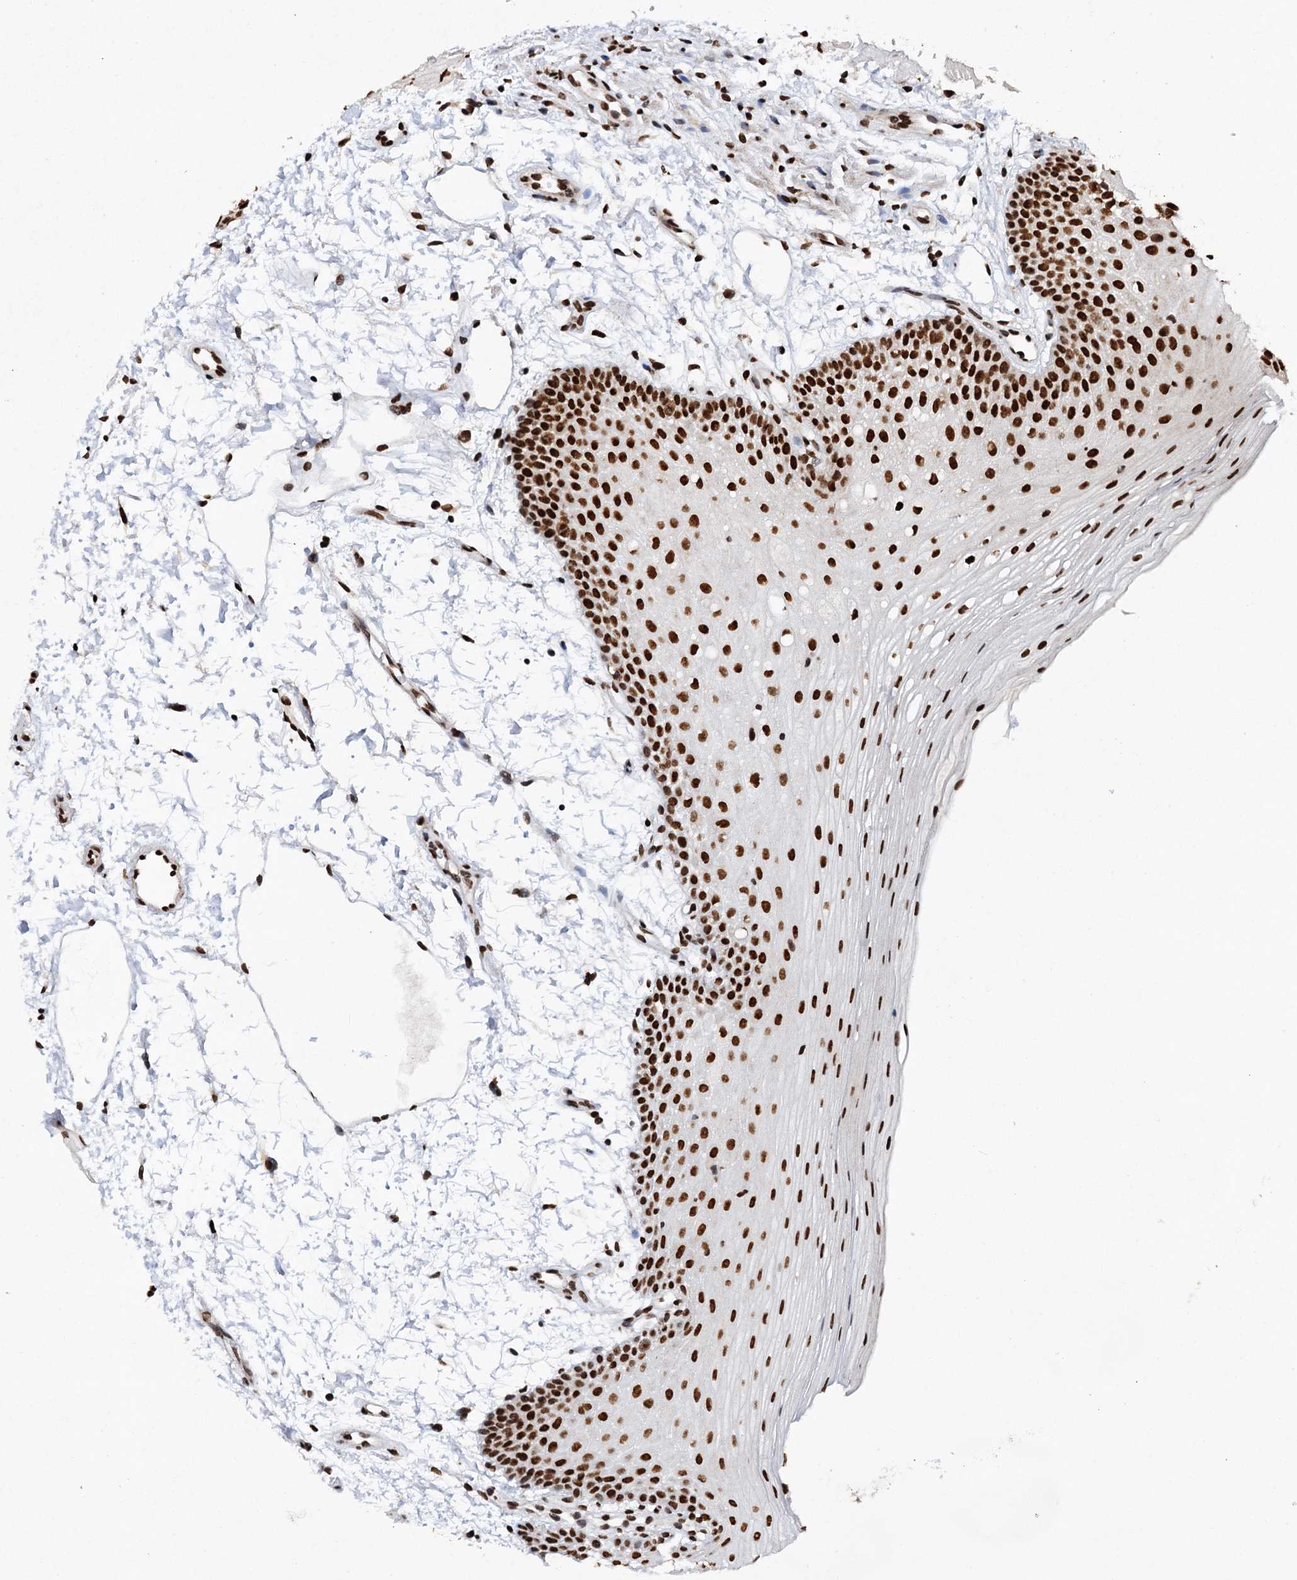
{"staining": {"intensity": "strong", "quantity": ">75%", "location": "nuclear"}, "tissue": "oral mucosa", "cell_type": "Squamous epithelial cells", "image_type": "normal", "snomed": [{"axis": "morphology", "description": "Normal tissue, NOS"}, {"axis": "topography", "description": "Oral tissue"}], "caption": "Protein staining demonstrates strong nuclear expression in about >75% of squamous epithelial cells in unremarkable oral mucosa. The staining is performed using DAB (3,3'-diaminobenzidine) brown chromogen to label protein expression. The nuclei are counter-stained blue using hematoxylin.", "gene": "MATR3", "patient": {"sex": "male", "age": 68}}